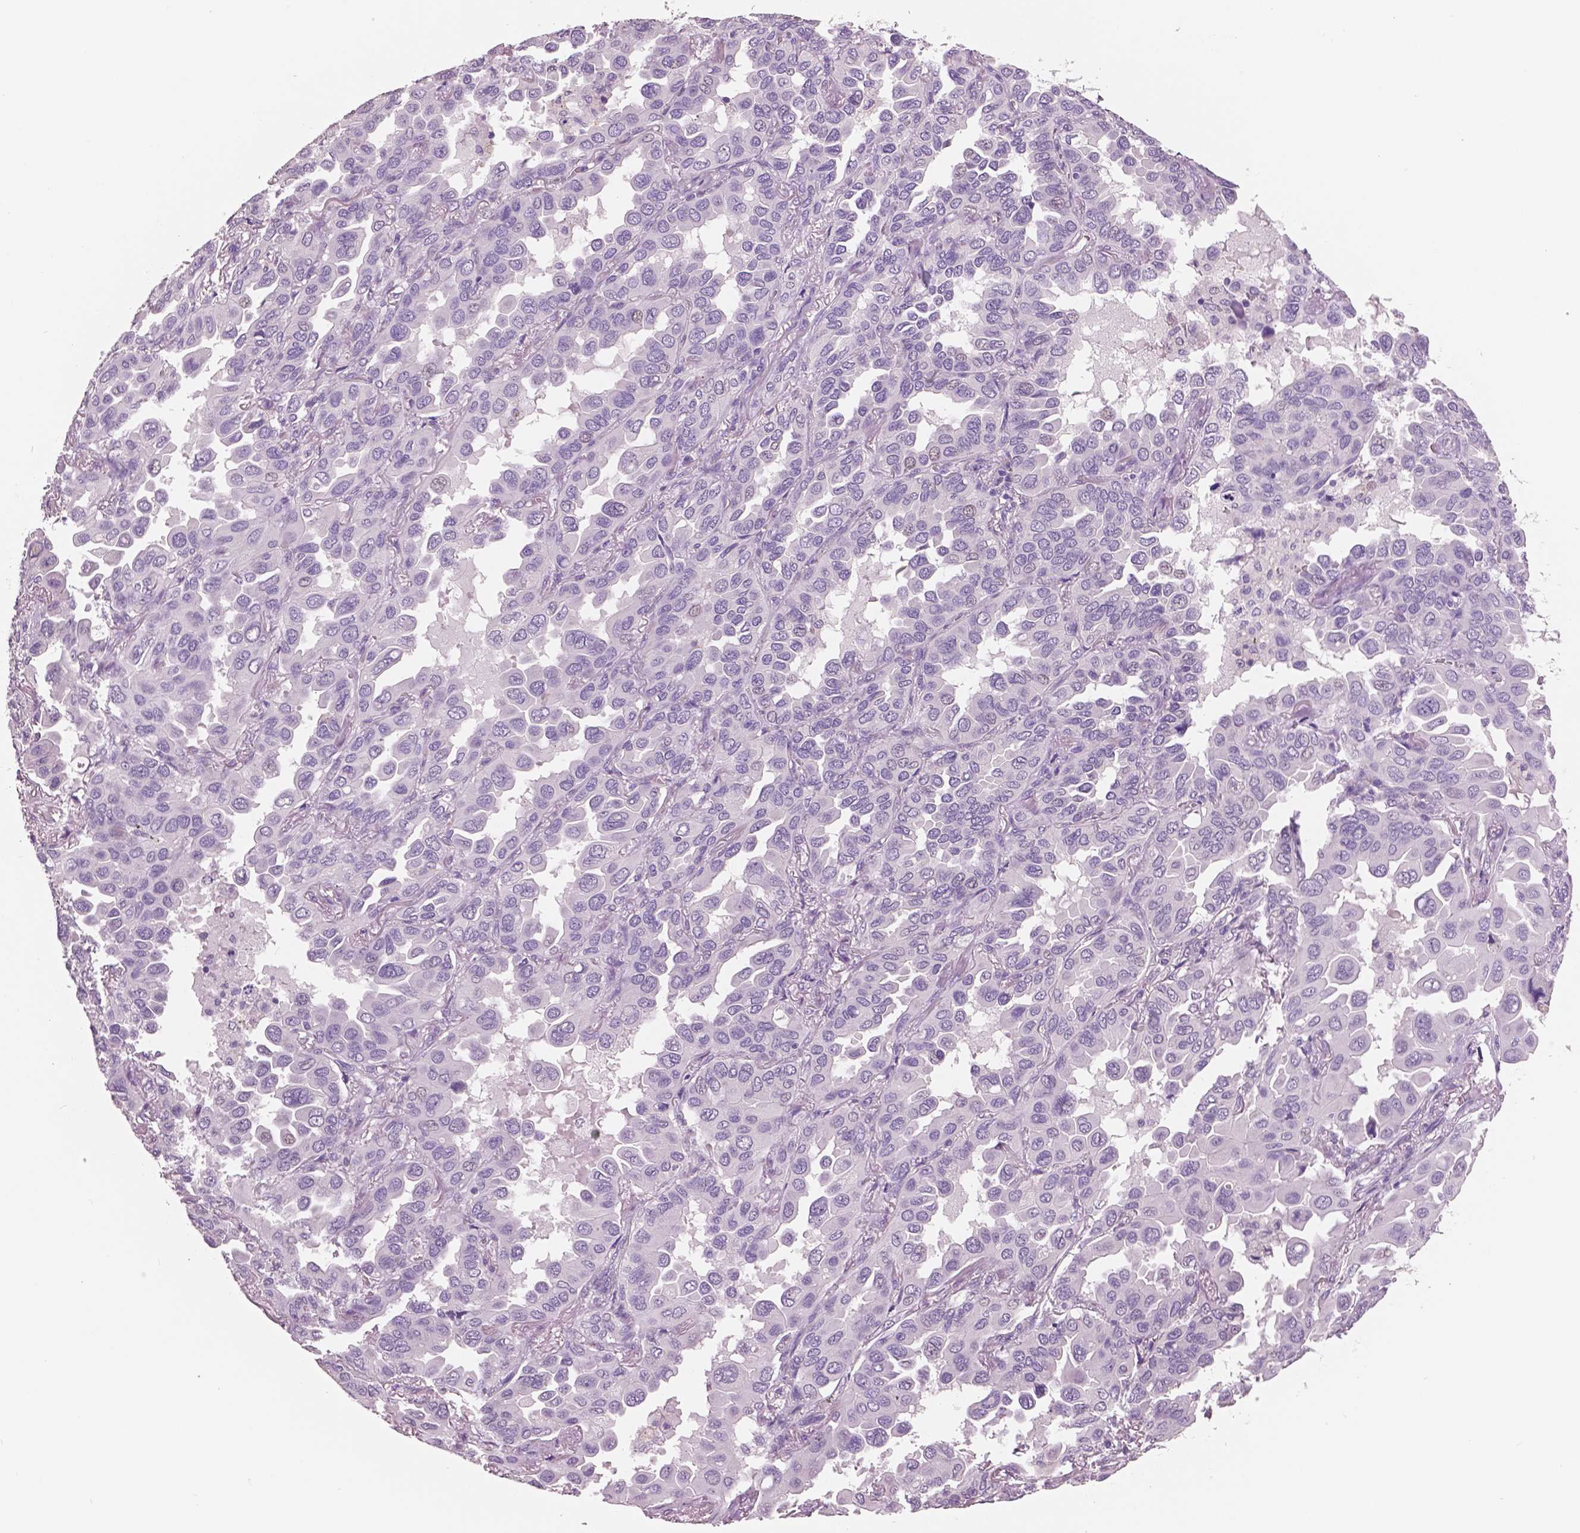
{"staining": {"intensity": "negative", "quantity": "none", "location": "none"}, "tissue": "lung cancer", "cell_type": "Tumor cells", "image_type": "cancer", "snomed": [{"axis": "morphology", "description": "Adenocarcinoma, NOS"}, {"axis": "topography", "description": "Lung"}], "caption": "High magnification brightfield microscopy of adenocarcinoma (lung) stained with DAB (3,3'-diaminobenzidine) (brown) and counterstained with hematoxylin (blue): tumor cells show no significant staining.", "gene": "NECAB2", "patient": {"sex": "male", "age": 64}}